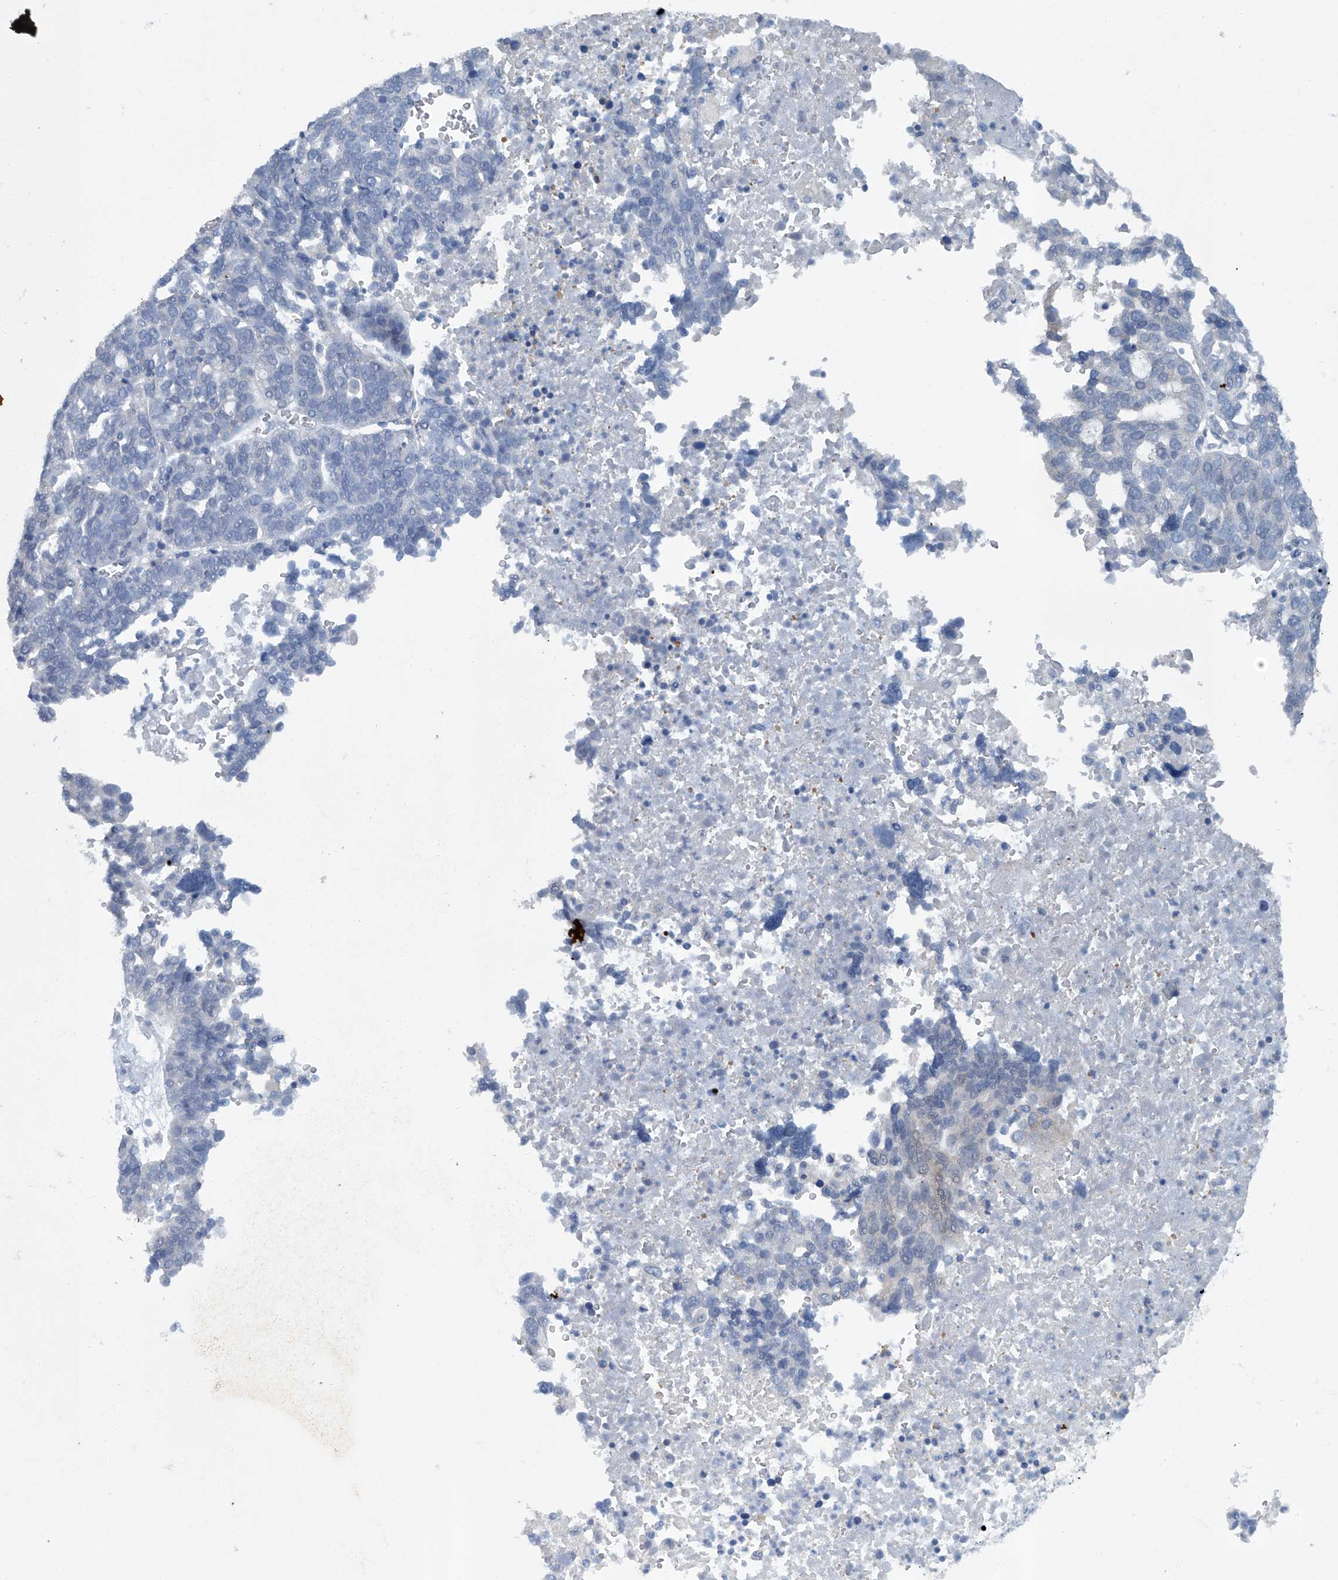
{"staining": {"intensity": "negative", "quantity": "none", "location": "none"}, "tissue": "ovarian cancer", "cell_type": "Tumor cells", "image_type": "cancer", "snomed": [{"axis": "morphology", "description": "Cystadenocarcinoma, serous, NOS"}, {"axis": "topography", "description": "Ovary"}], "caption": "Immunohistochemistry (IHC) of human serous cystadenocarcinoma (ovarian) demonstrates no positivity in tumor cells.", "gene": "ANKRD34A", "patient": {"sex": "female", "age": 59}}